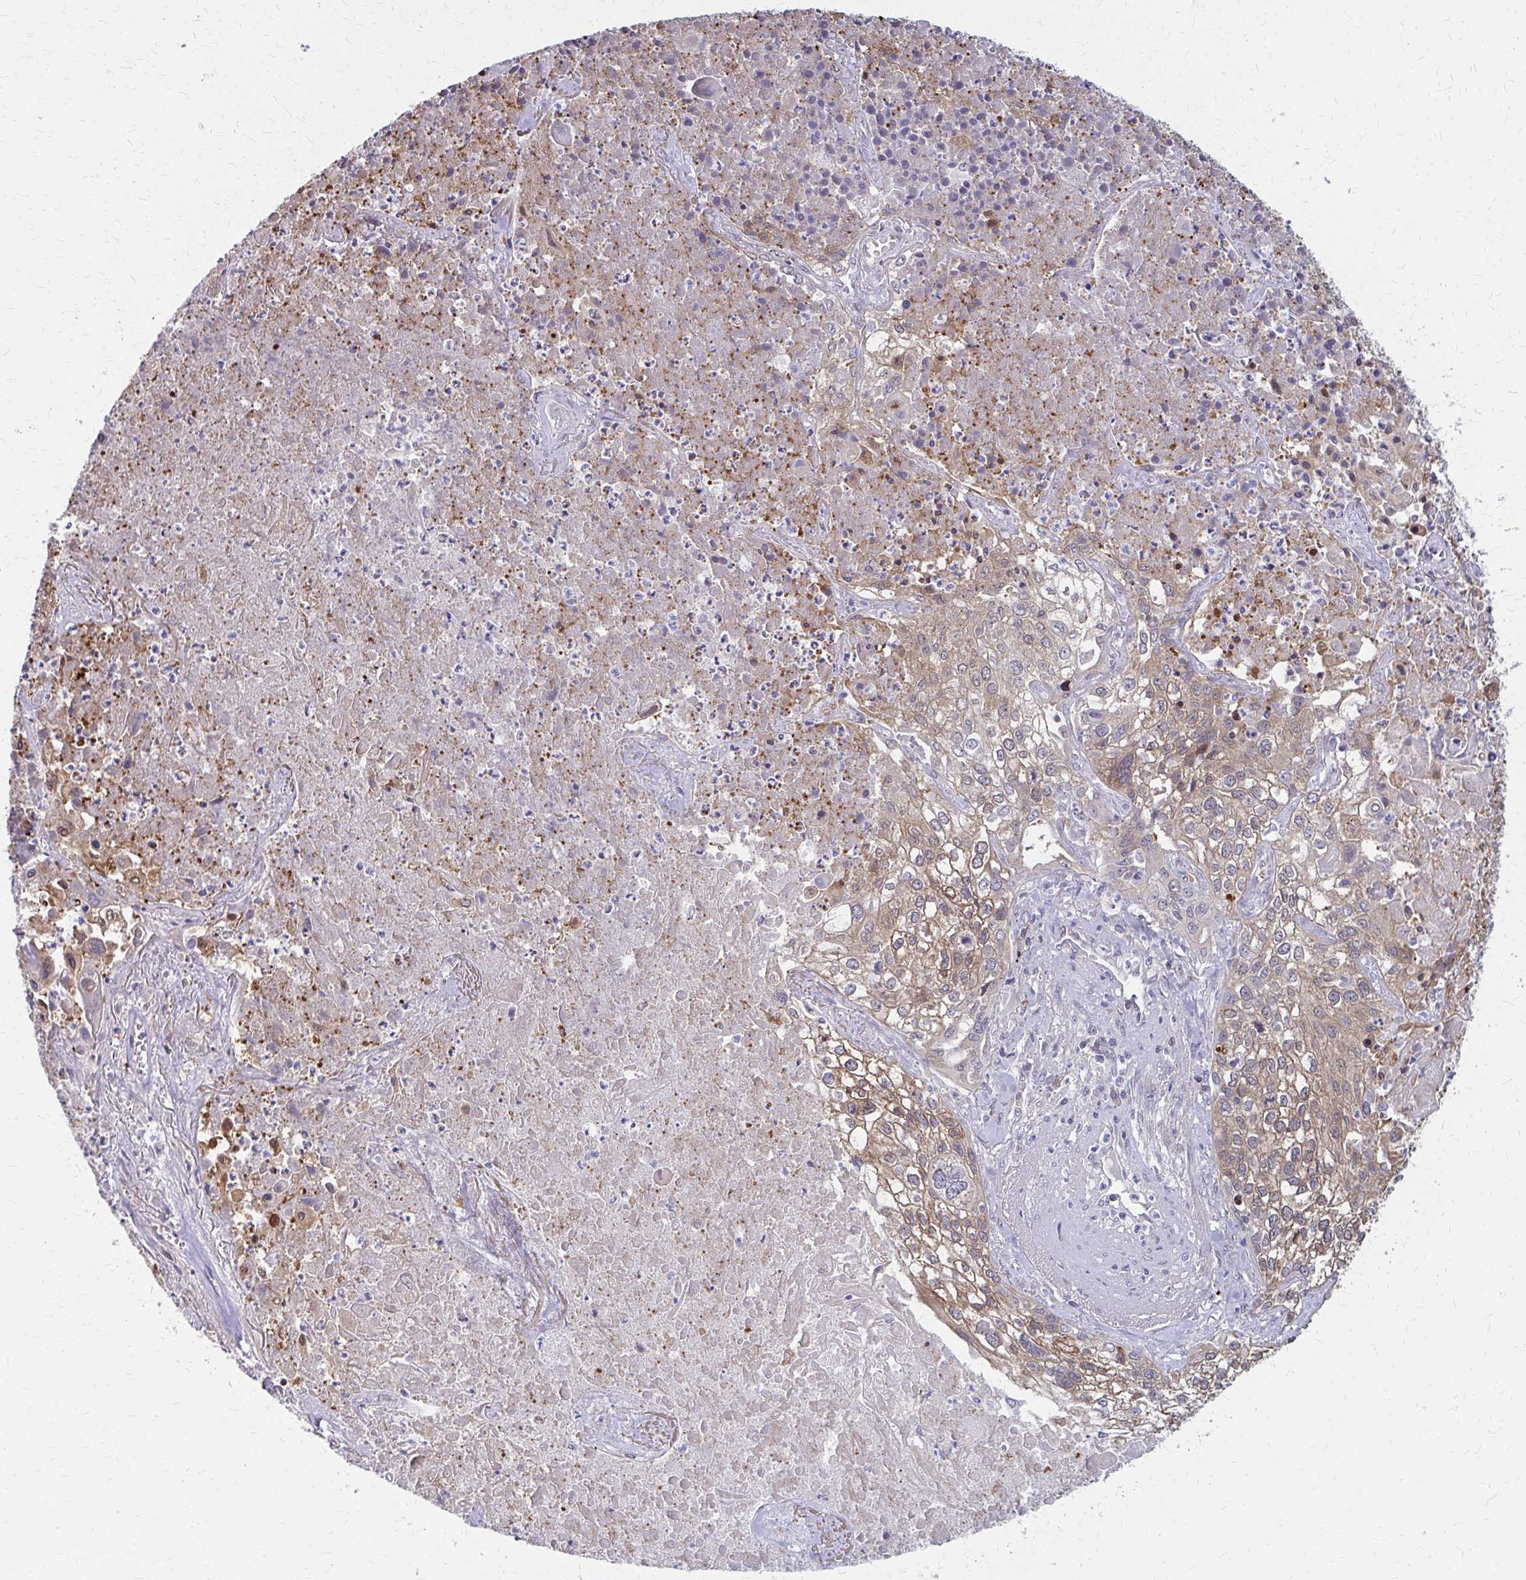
{"staining": {"intensity": "moderate", "quantity": "<25%", "location": "cytoplasmic/membranous"}, "tissue": "lung cancer", "cell_type": "Tumor cells", "image_type": "cancer", "snomed": [{"axis": "morphology", "description": "Squamous cell carcinoma, NOS"}, {"axis": "topography", "description": "Lung"}], "caption": "Immunohistochemical staining of squamous cell carcinoma (lung) shows moderate cytoplasmic/membranous protein staining in approximately <25% of tumor cells.", "gene": "IFI44L", "patient": {"sex": "male", "age": 74}}